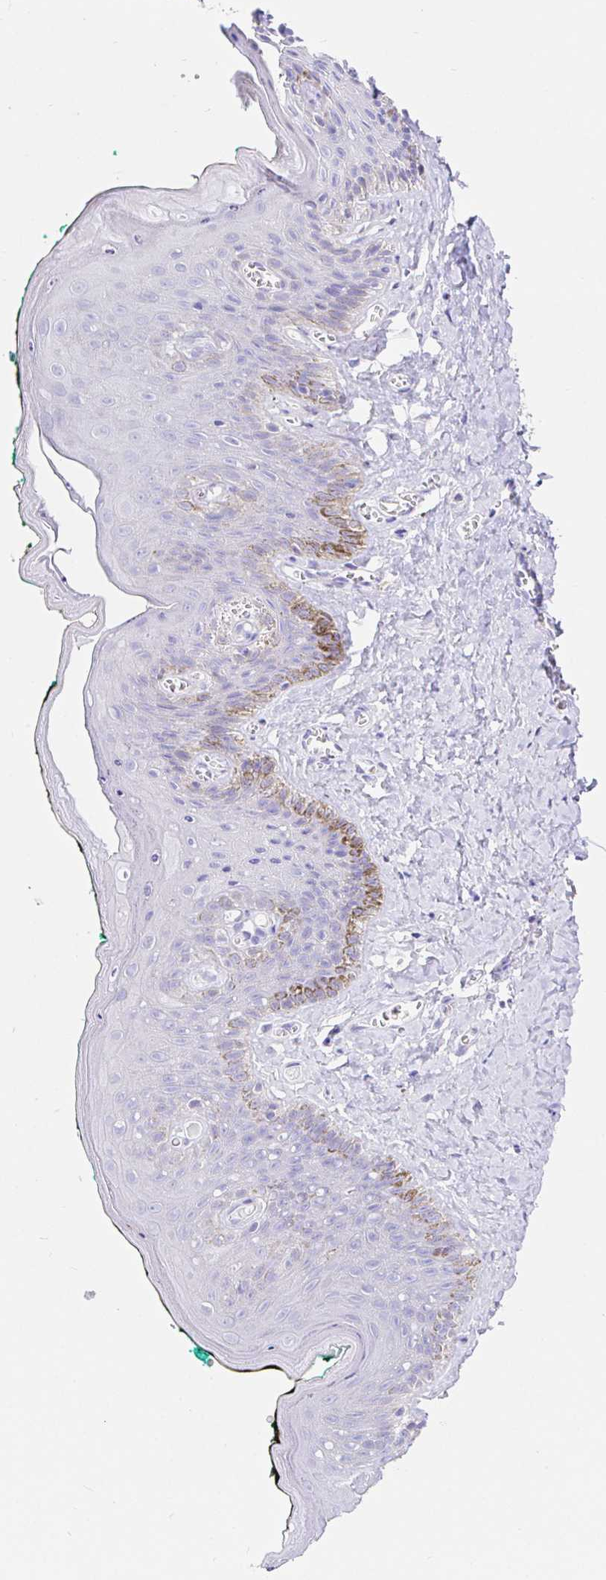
{"staining": {"intensity": "negative", "quantity": "none", "location": "none"}, "tissue": "skin", "cell_type": "Epidermal cells", "image_type": "normal", "snomed": [{"axis": "morphology", "description": "Normal tissue, NOS"}, {"axis": "topography", "description": "Vulva"}, {"axis": "topography", "description": "Peripheral nerve tissue"}], "caption": "High power microscopy micrograph of an IHC photomicrograph of unremarkable skin, revealing no significant staining in epidermal cells.", "gene": "CCDC62", "patient": {"sex": "female", "age": 66}}